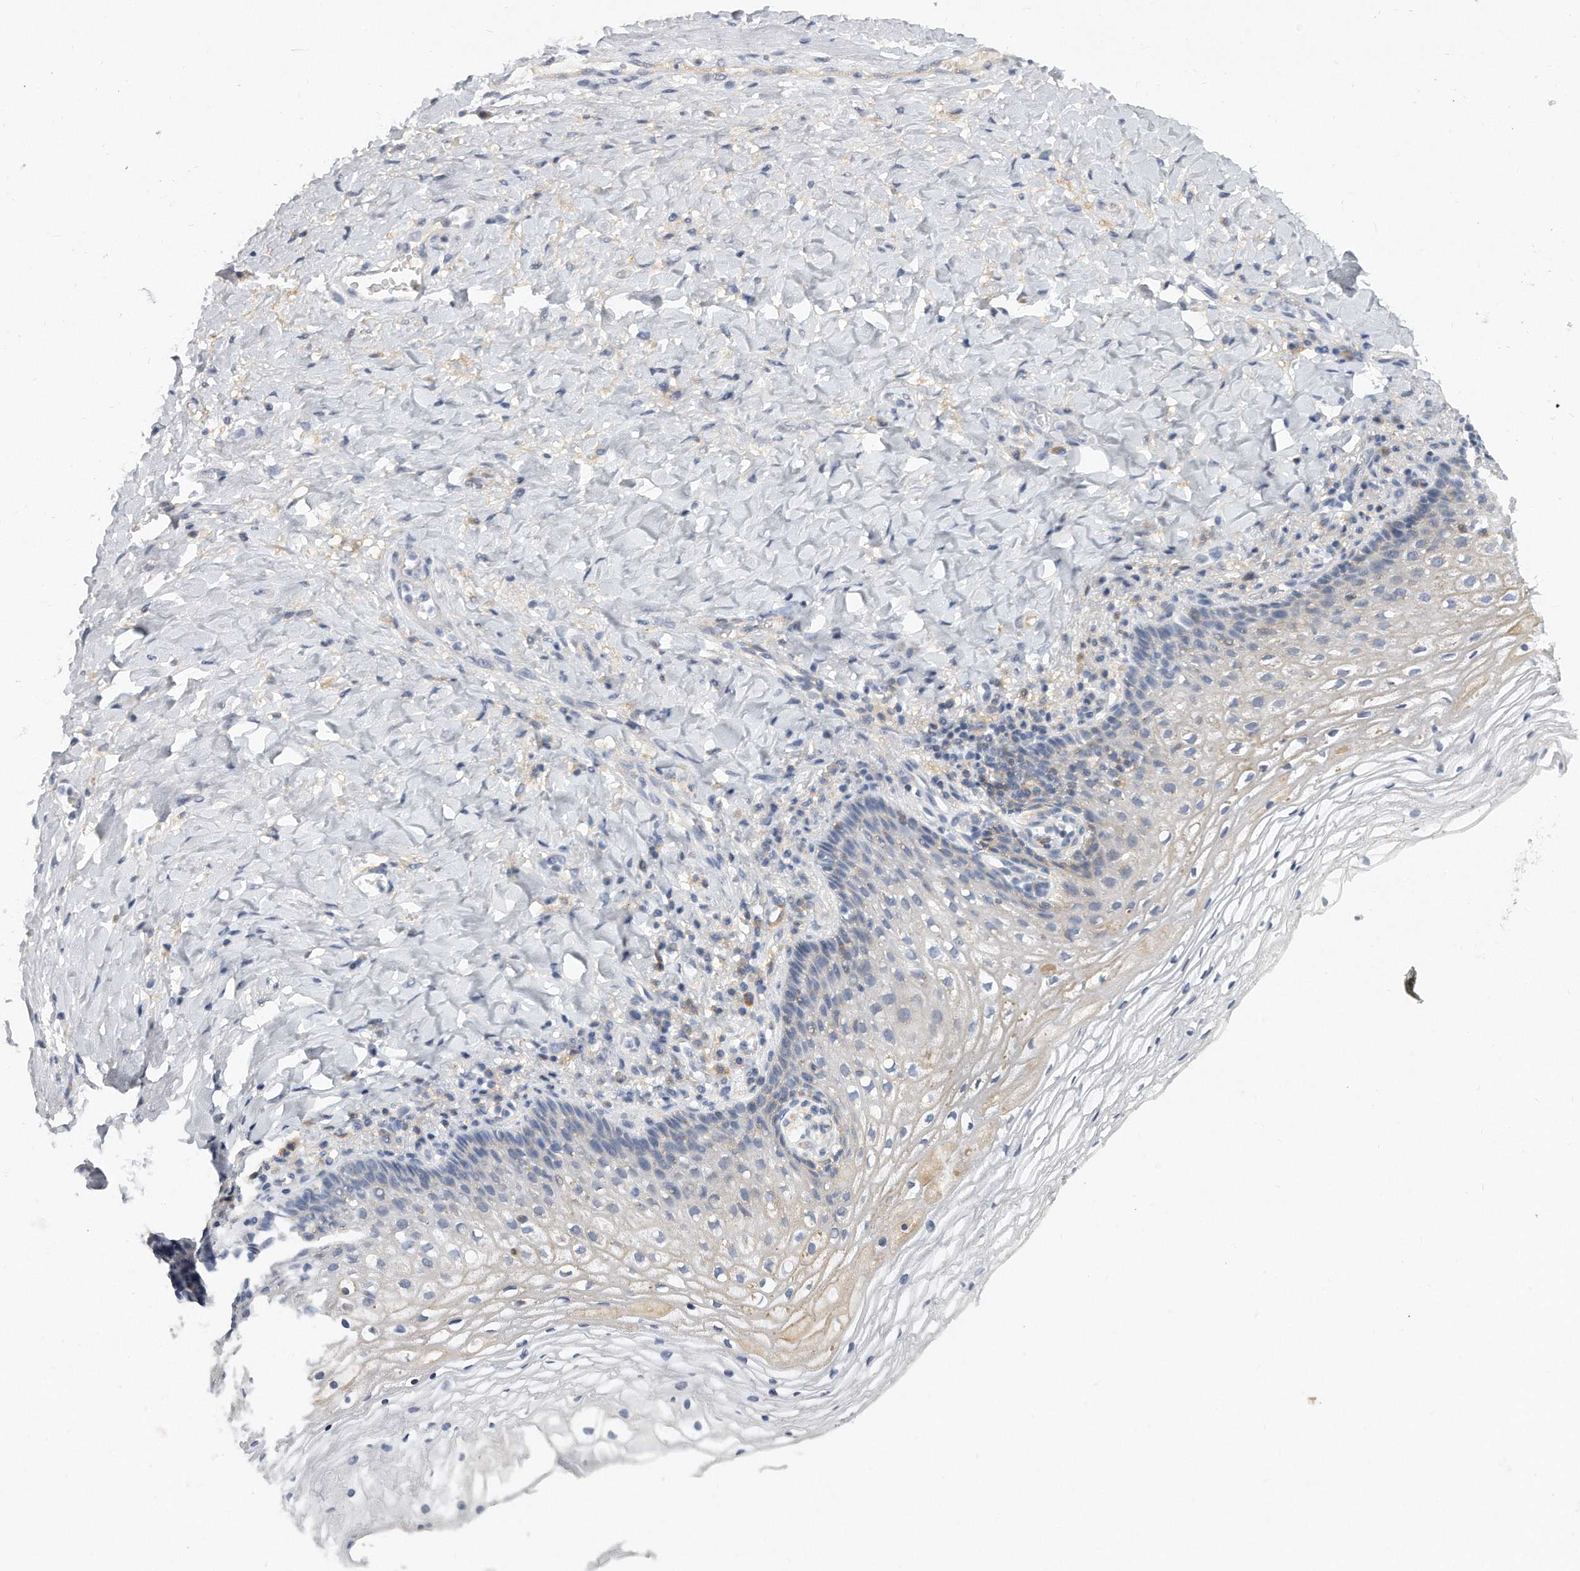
{"staining": {"intensity": "negative", "quantity": "none", "location": "none"}, "tissue": "vagina", "cell_type": "Squamous epithelial cells", "image_type": "normal", "snomed": [{"axis": "morphology", "description": "Normal tissue, NOS"}, {"axis": "topography", "description": "Vagina"}], "caption": "The photomicrograph exhibits no significant expression in squamous epithelial cells of vagina.", "gene": "PLEKHA6", "patient": {"sex": "female", "age": 60}}